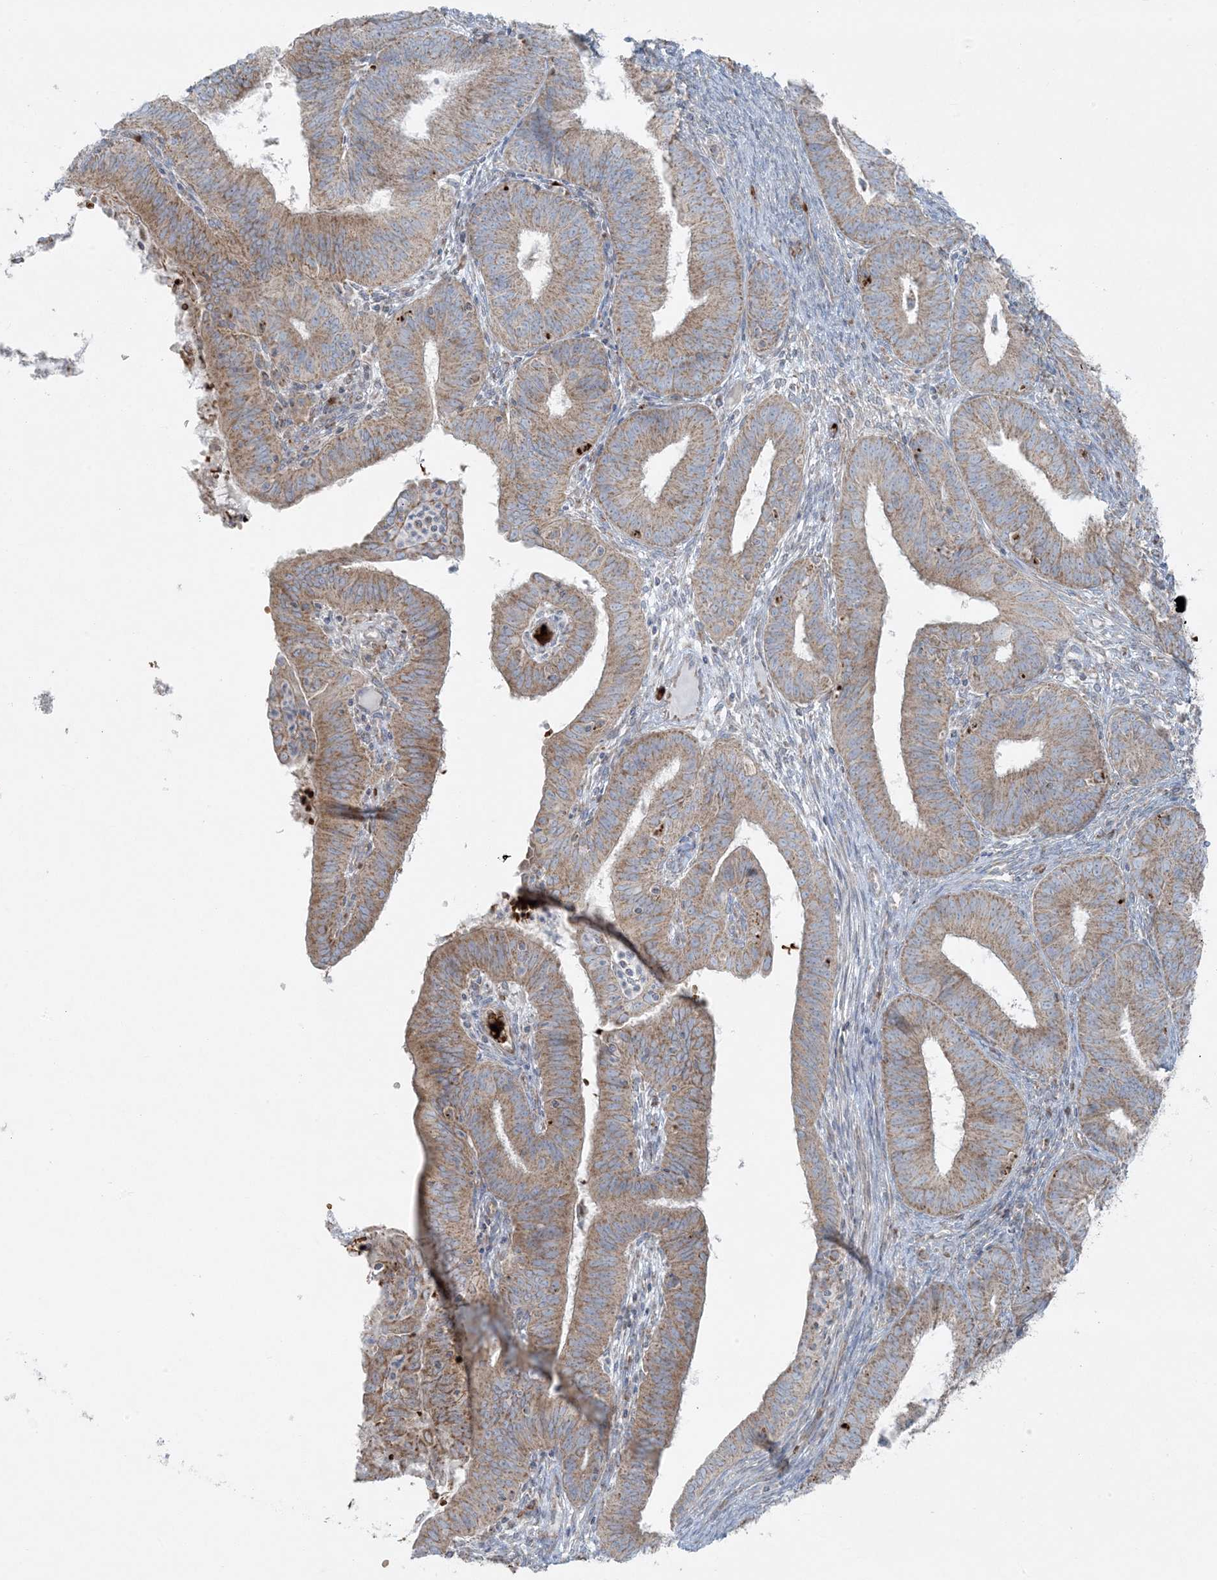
{"staining": {"intensity": "moderate", "quantity": ">75%", "location": "cytoplasmic/membranous"}, "tissue": "endometrial cancer", "cell_type": "Tumor cells", "image_type": "cancer", "snomed": [{"axis": "morphology", "description": "Adenocarcinoma, NOS"}, {"axis": "topography", "description": "Endometrium"}], "caption": "Immunohistochemistry (IHC) of endometrial cancer (adenocarcinoma) reveals medium levels of moderate cytoplasmic/membranous positivity in about >75% of tumor cells.", "gene": "PIK3R4", "patient": {"sex": "female", "age": 51}}